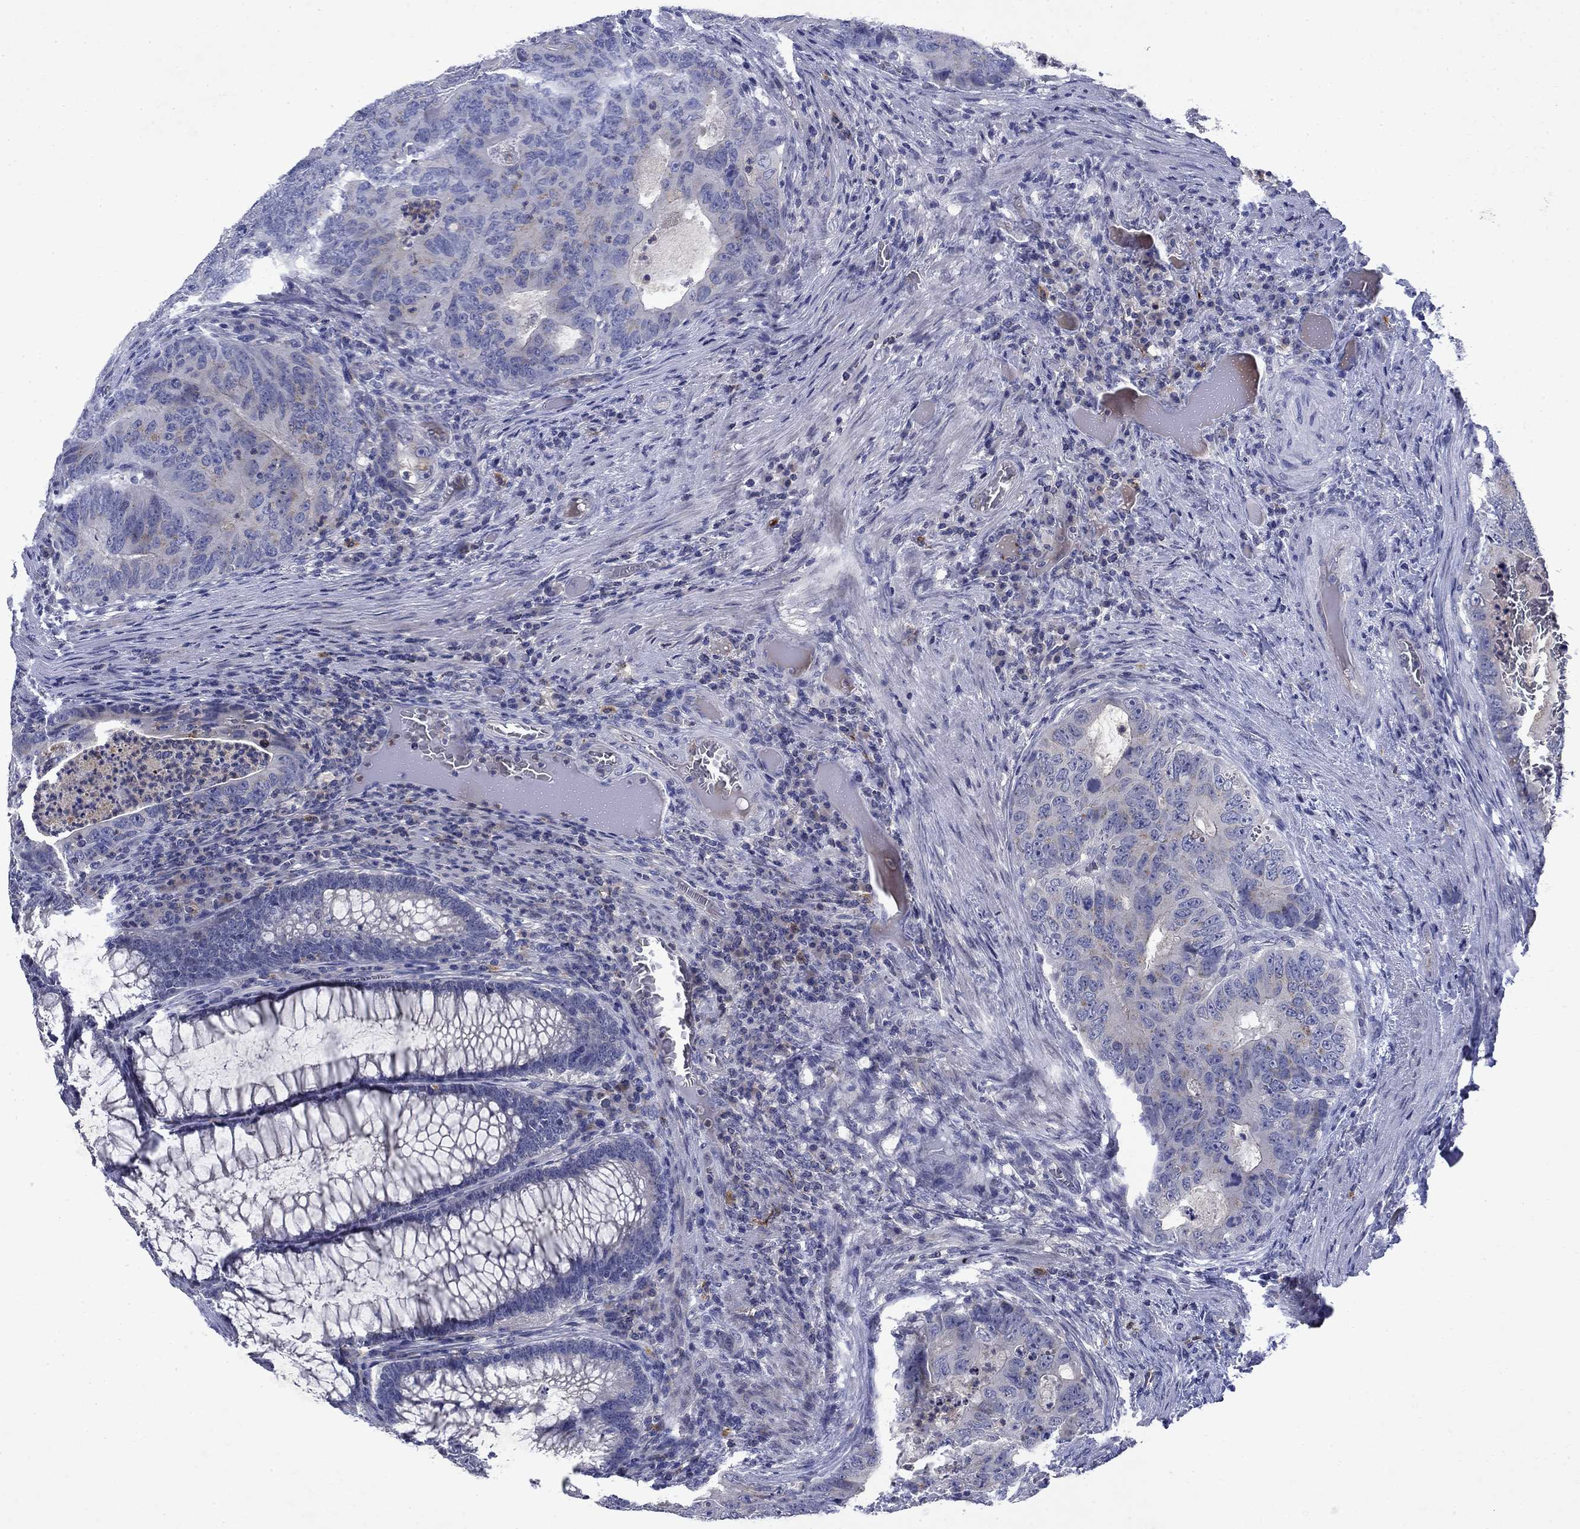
{"staining": {"intensity": "negative", "quantity": "none", "location": "none"}, "tissue": "colorectal cancer", "cell_type": "Tumor cells", "image_type": "cancer", "snomed": [{"axis": "morphology", "description": "Adenocarcinoma, NOS"}, {"axis": "topography", "description": "Colon"}], "caption": "The immunohistochemistry histopathology image has no significant staining in tumor cells of colorectal cancer (adenocarcinoma) tissue. Nuclei are stained in blue.", "gene": "STAB2", "patient": {"sex": "male", "age": 79}}